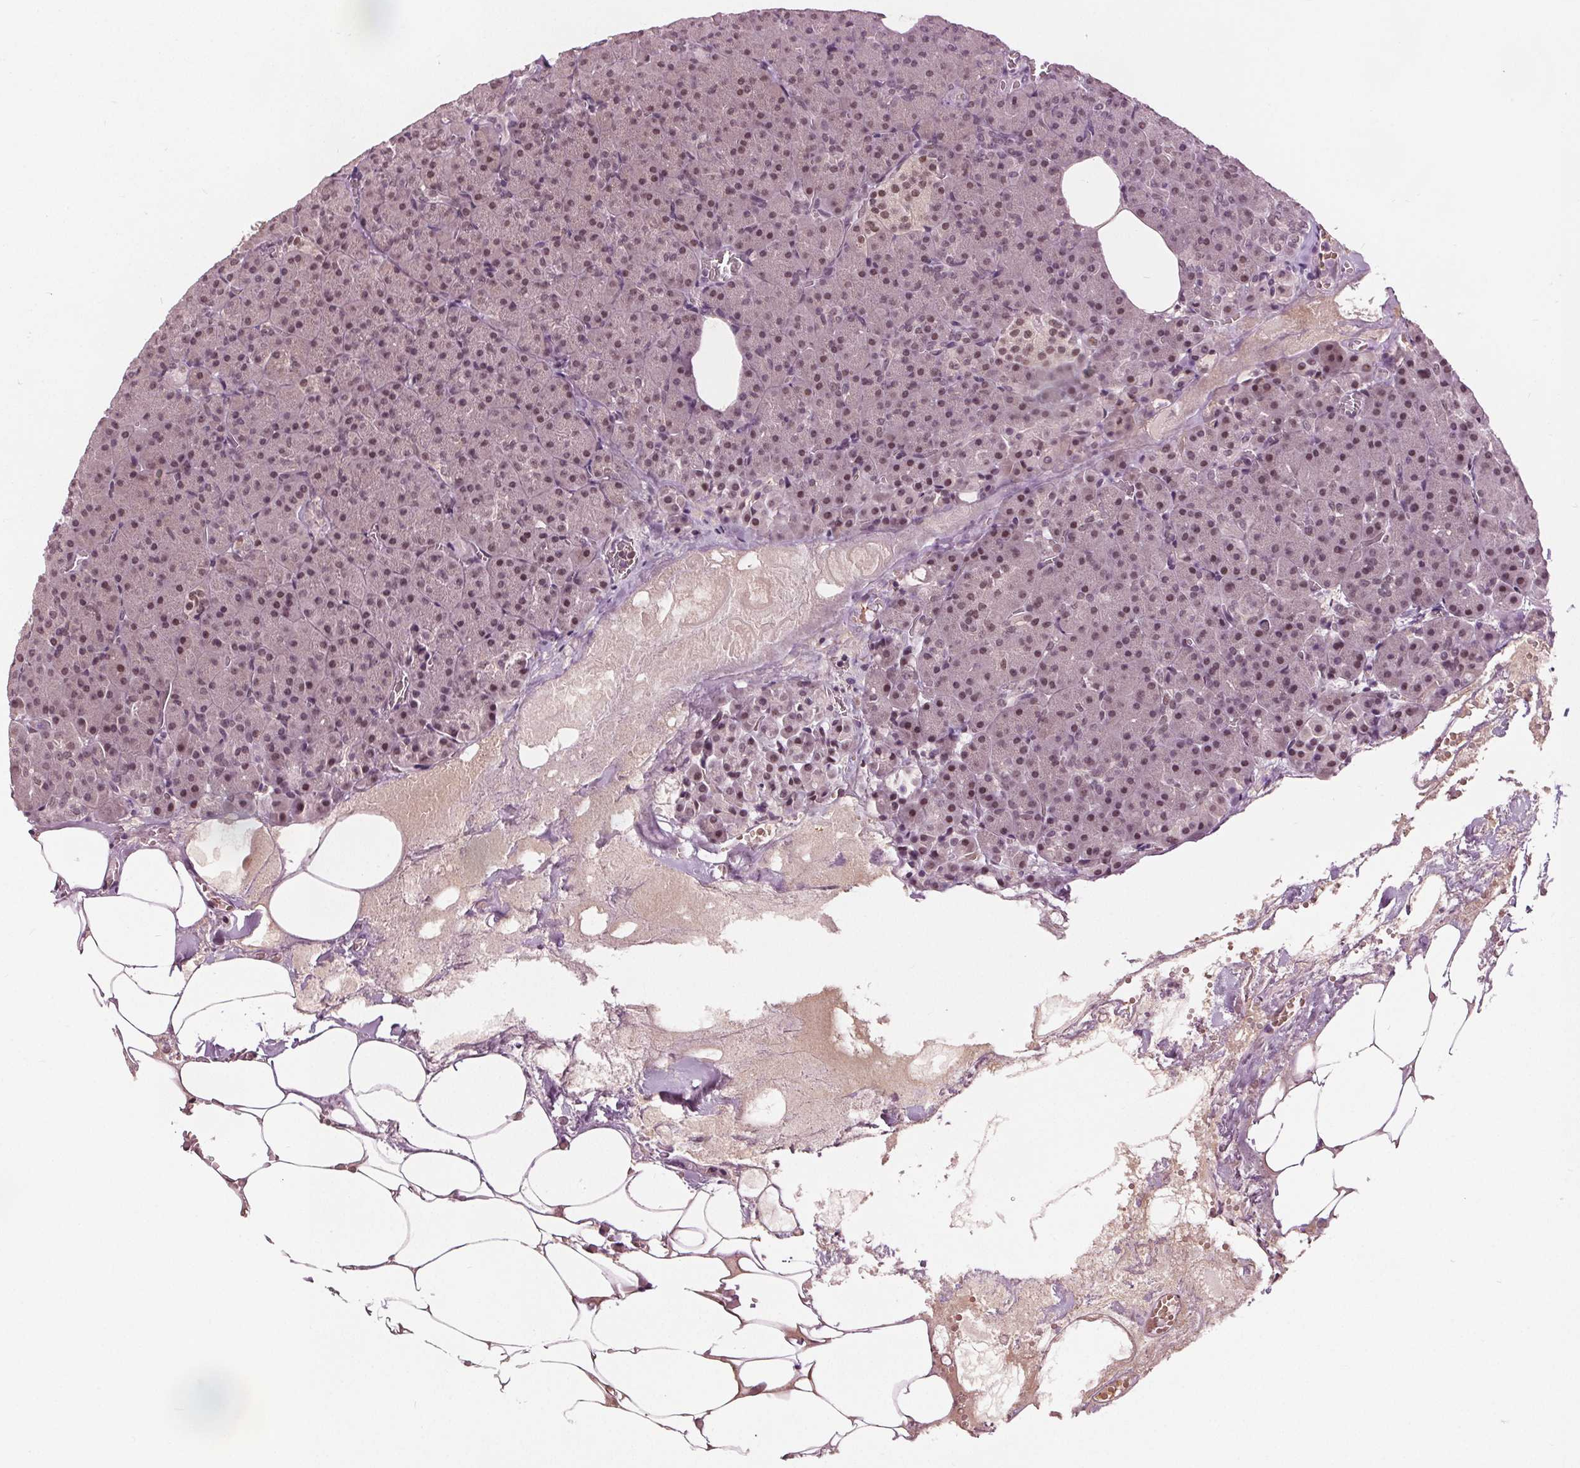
{"staining": {"intensity": "moderate", "quantity": "25%-75%", "location": "nuclear"}, "tissue": "pancreas", "cell_type": "Exocrine glandular cells", "image_type": "normal", "snomed": [{"axis": "morphology", "description": "Normal tissue, NOS"}, {"axis": "topography", "description": "Pancreas"}], "caption": "Exocrine glandular cells display moderate nuclear positivity in approximately 25%-75% of cells in normal pancreas. The staining was performed using DAB, with brown indicating positive protein expression. Nuclei are stained blue with hematoxylin.", "gene": "IWS1", "patient": {"sex": "female", "age": 74}}